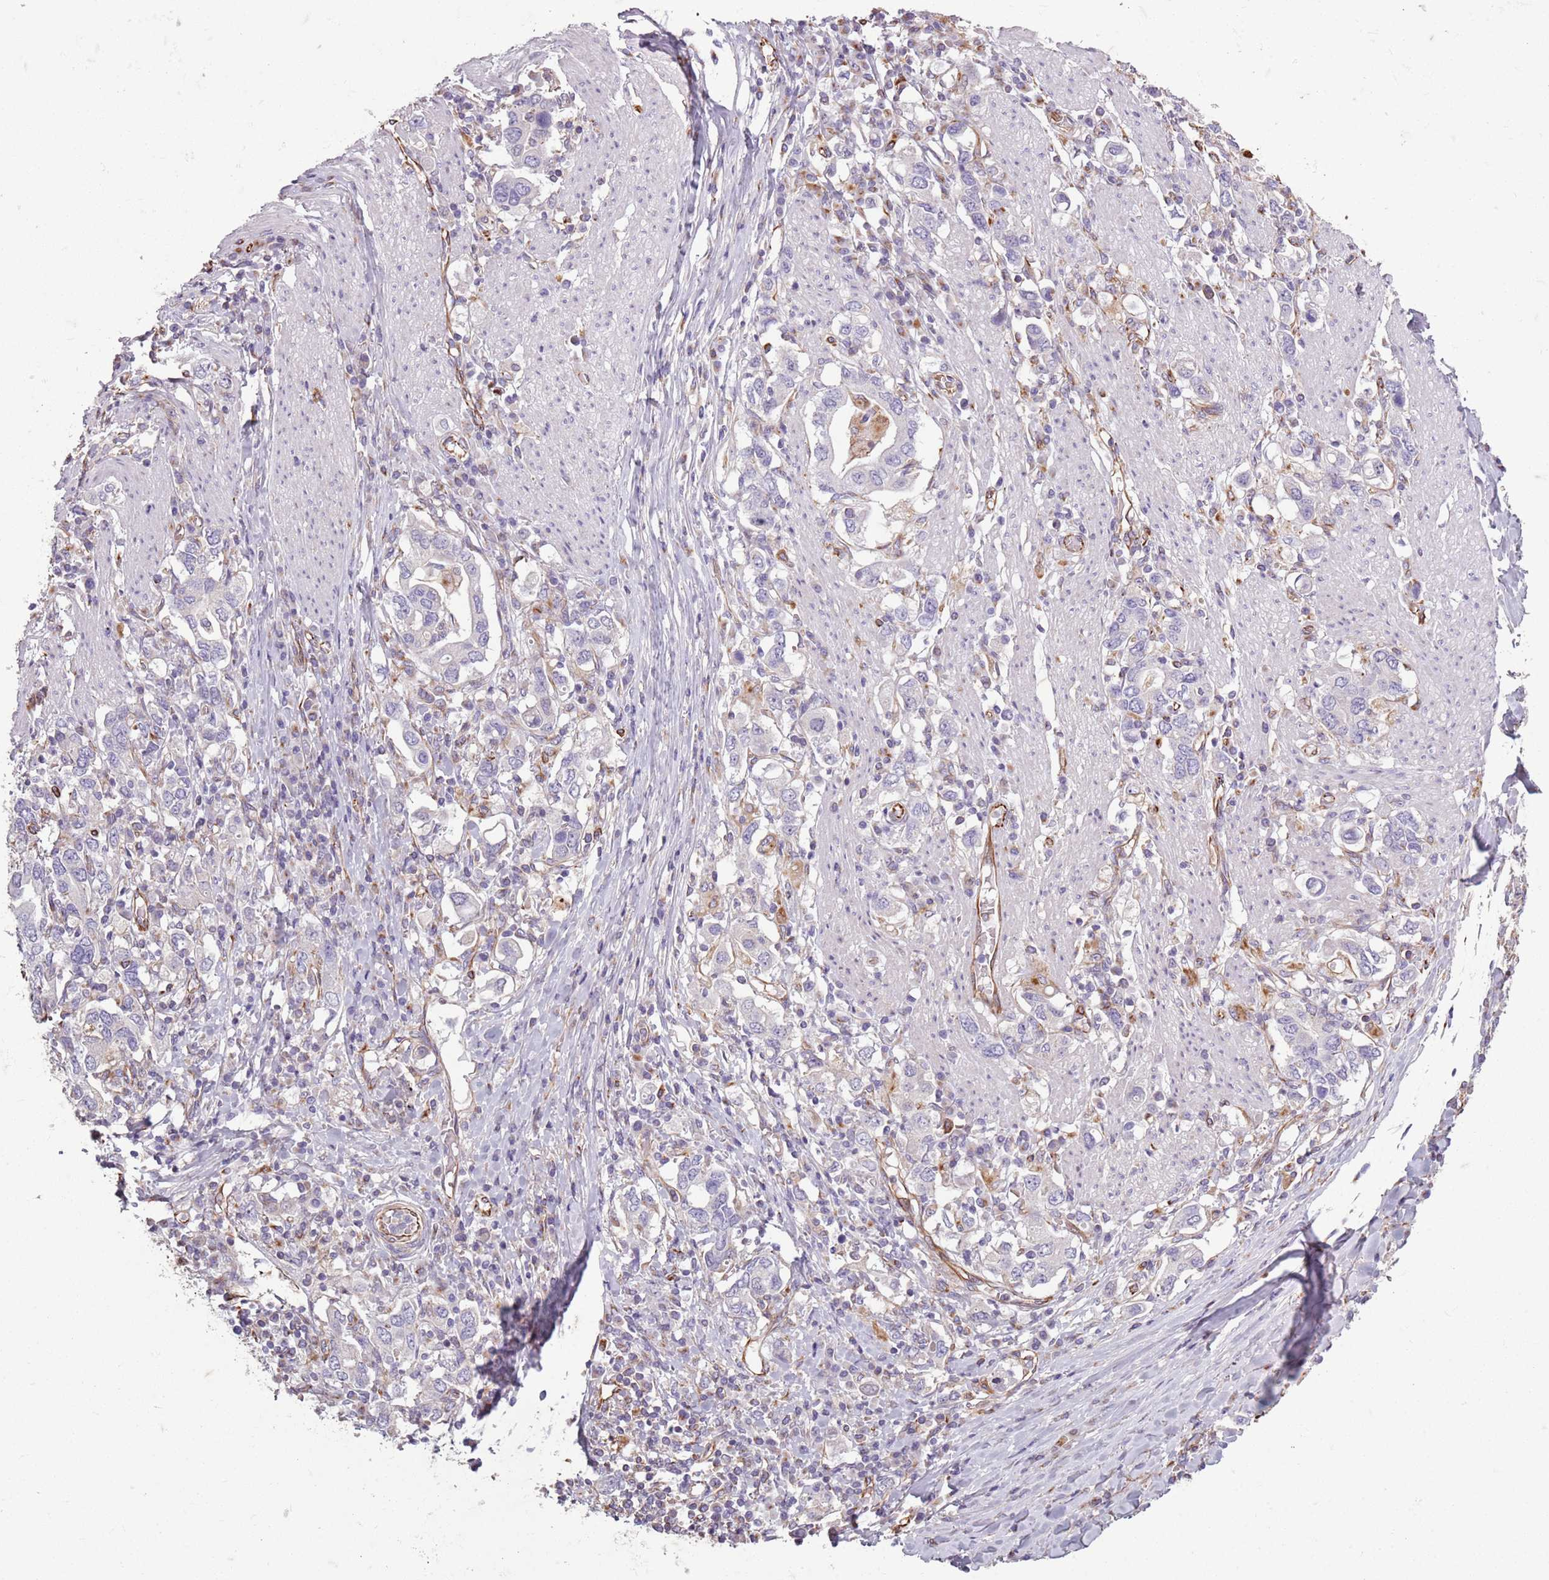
{"staining": {"intensity": "negative", "quantity": "none", "location": "none"}, "tissue": "stomach cancer", "cell_type": "Tumor cells", "image_type": "cancer", "snomed": [{"axis": "morphology", "description": "Adenocarcinoma, NOS"}, {"axis": "topography", "description": "Stomach, upper"}, {"axis": "topography", "description": "Stomach"}], "caption": "Protein analysis of stomach adenocarcinoma shows no significant positivity in tumor cells.", "gene": "TAS2R38", "patient": {"sex": "male", "age": 62}}